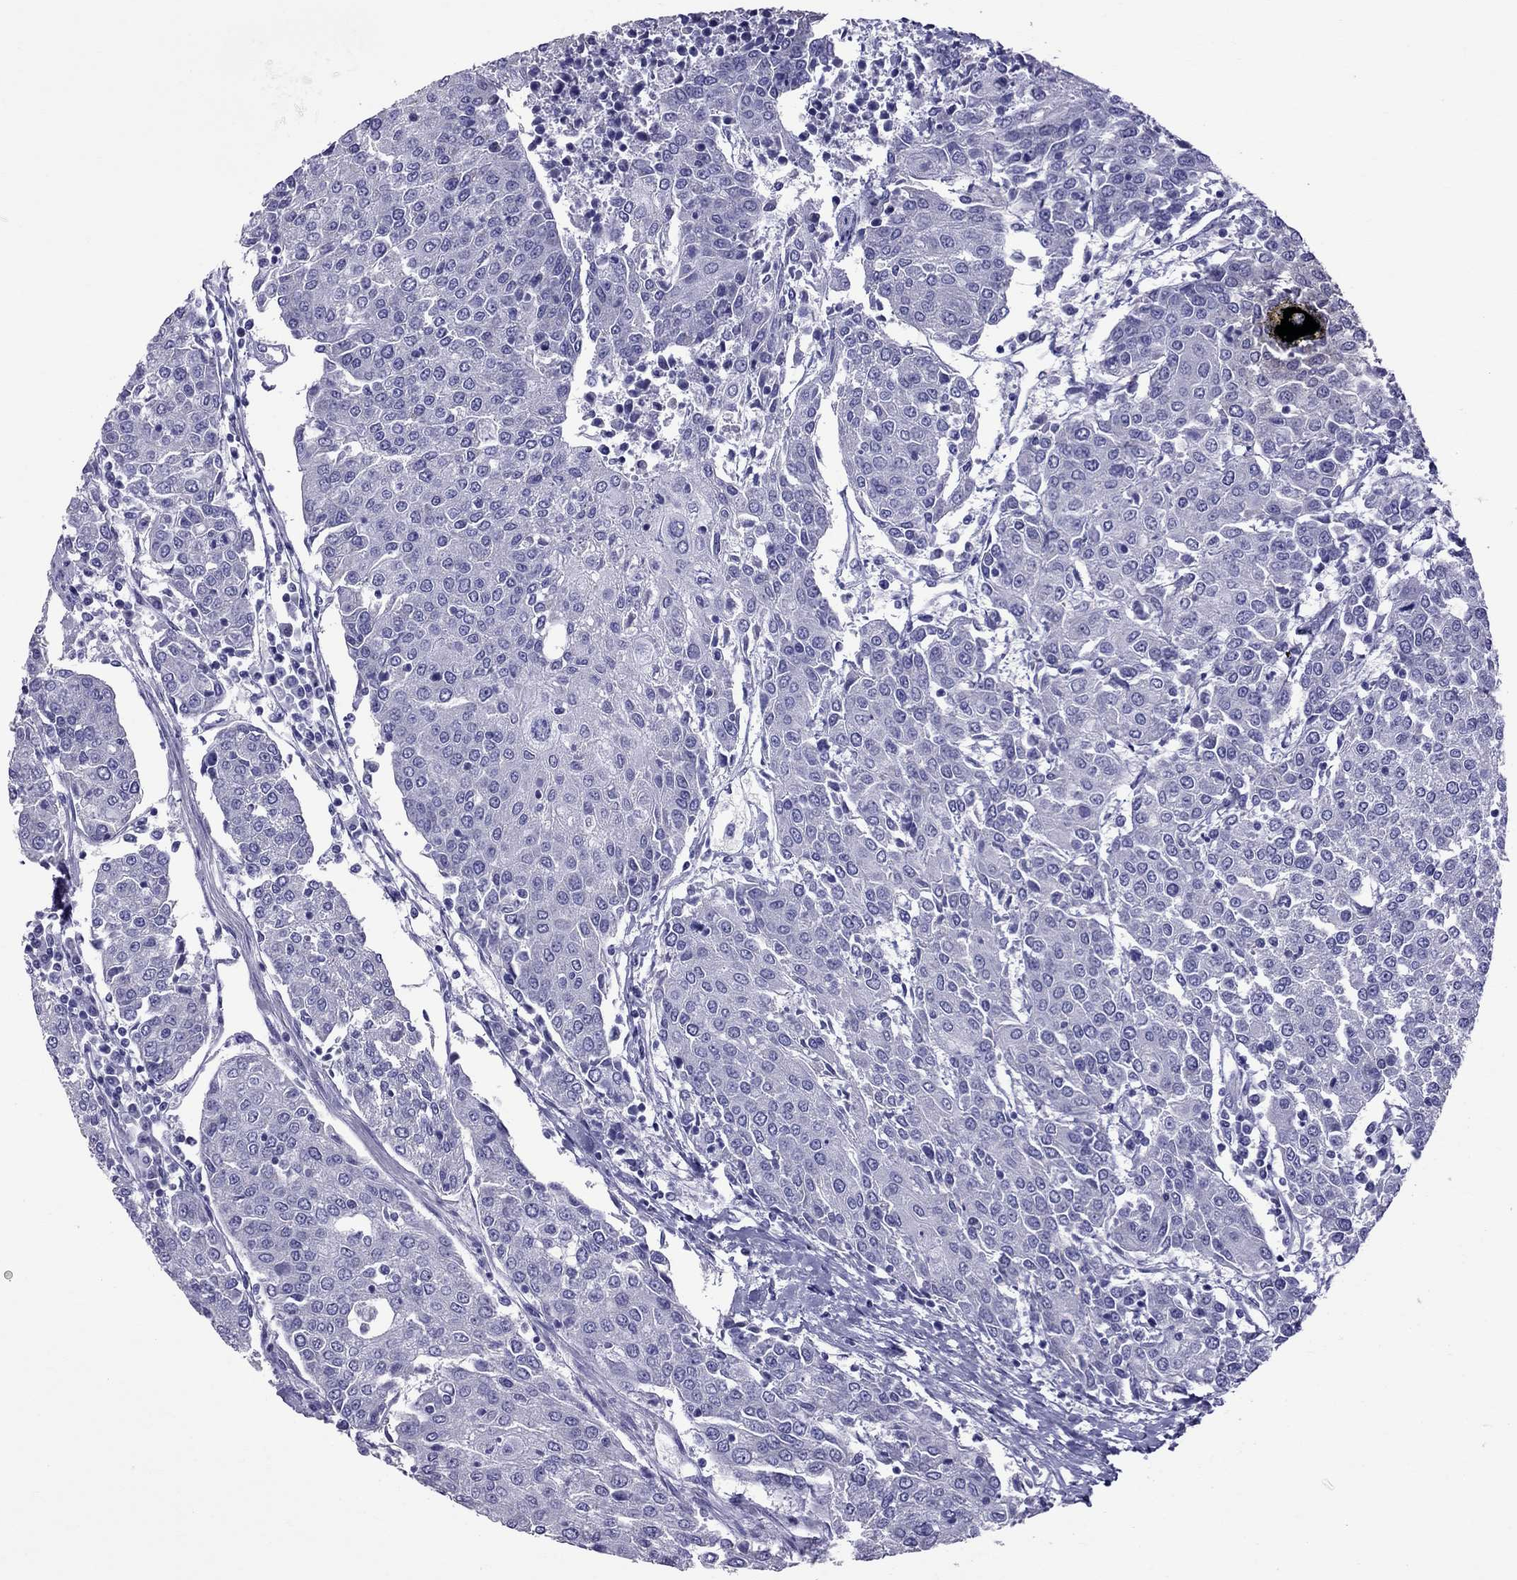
{"staining": {"intensity": "negative", "quantity": "none", "location": "none"}, "tissue": "urothelial cancer", "cell_type": "Tumor cells", "image_type": "cancer", "snomed": [{"axis": "morphology", "description": "Urothelial carcinoma, High grade"}, {"axis": "topography", "description": "Urinary bladder"}], "caption": "Photomicrograph shows no significant protein staining in tumor cells of urothelial cancer.", "gene": "TTLL13", "patient": {"sex": "female", "age": 85}}